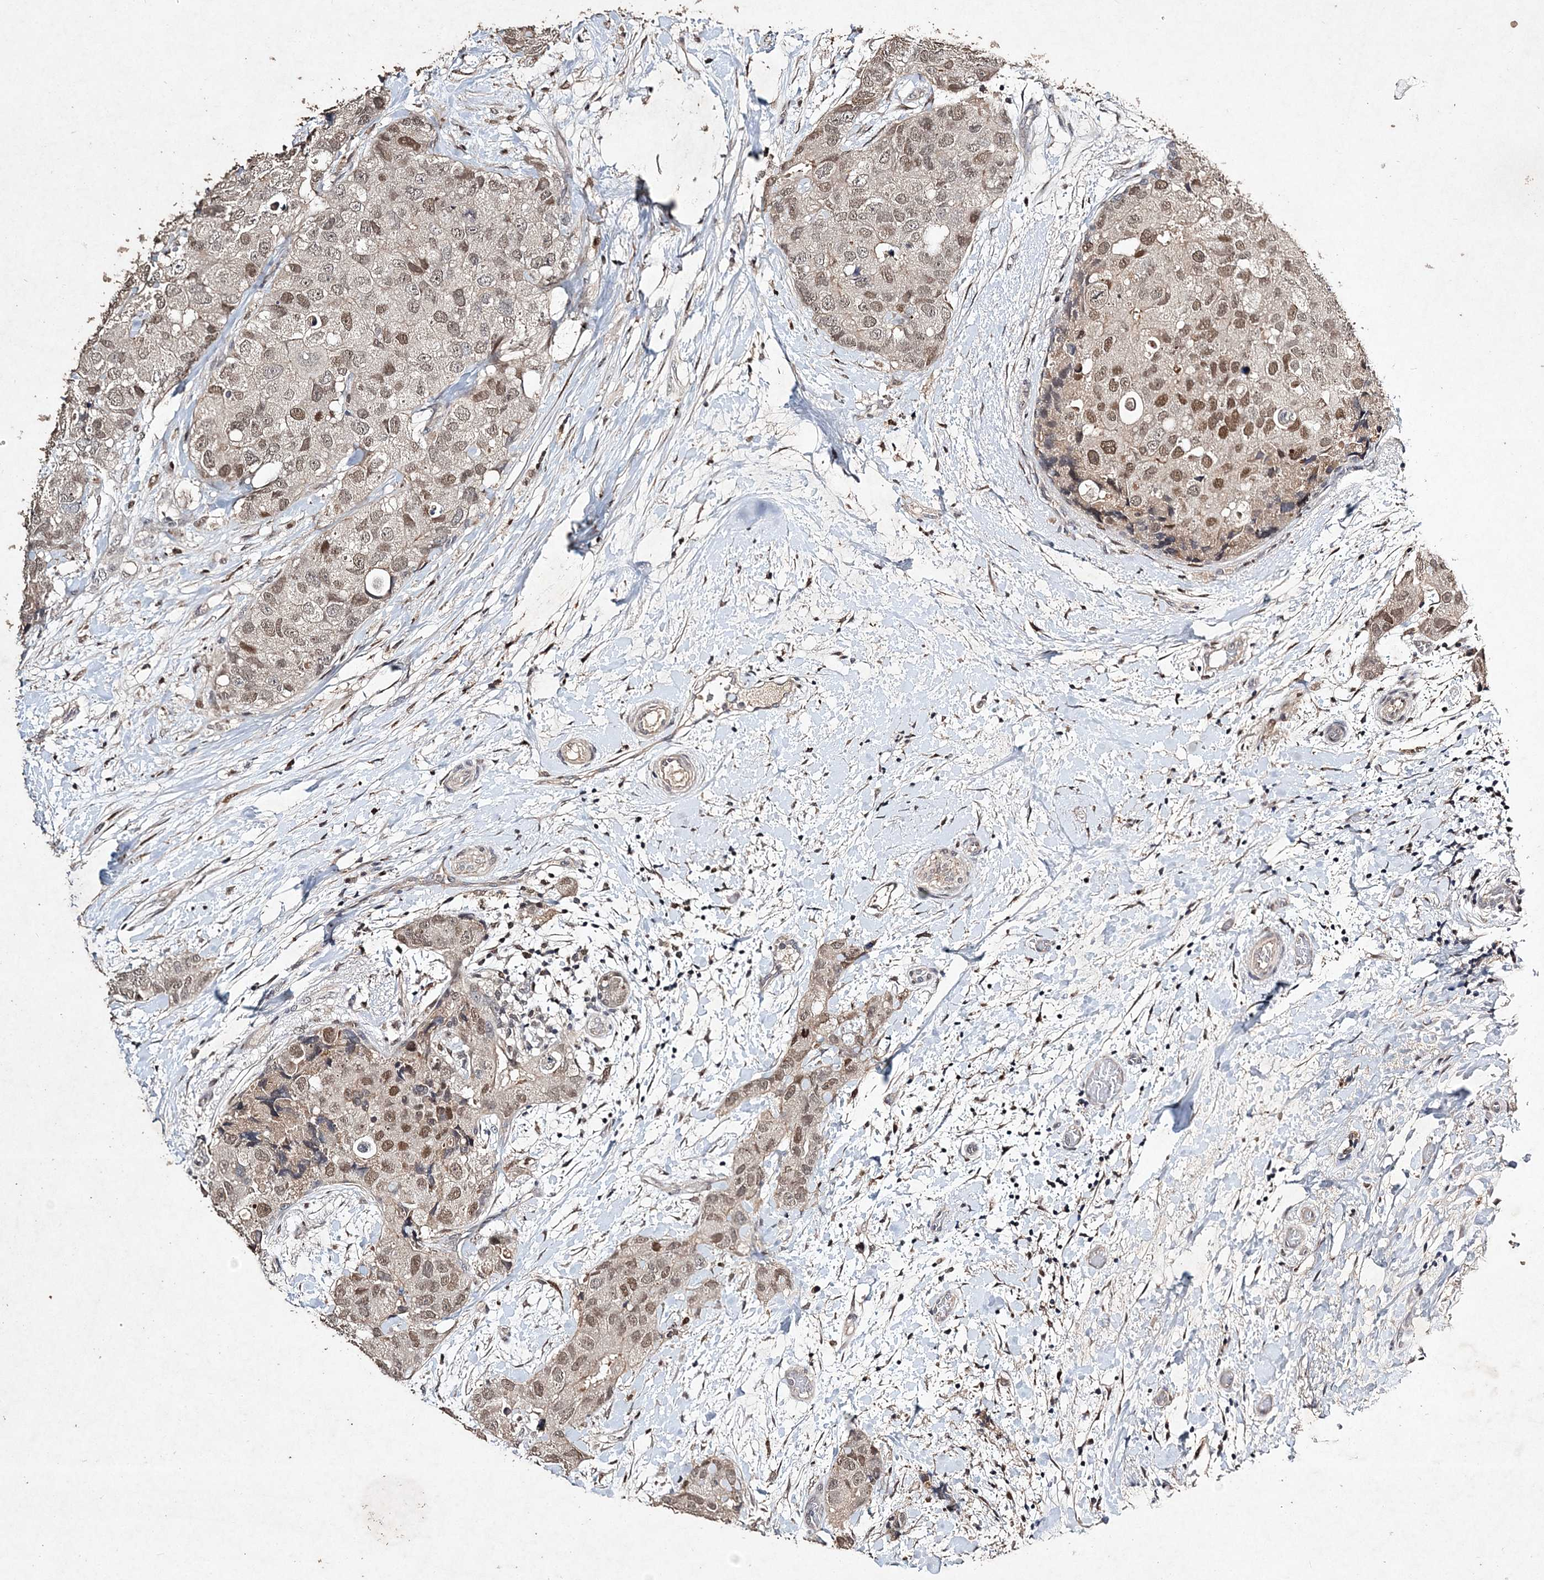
{"staining": {"intensity": "moderate", "quantity": "25%-75%", "location": "nuclear"}, "tissue": "breast cancer", "cell_type": "Tumor cells", "image_type": "cancer", "snomed": [{"axis": "morphology", "description": "Duct carcinoma"}, {"axis": "topography", "description": "Breast"}], "caption": "This is an image of immunohistochemistry (IHC) staining of infiltrating ductal carcinoma (breast), which shows moderate expression in the nuclear of tumor cells.", "gene": "C3orf38", "patient": {"sex": "female", "age": 62}}